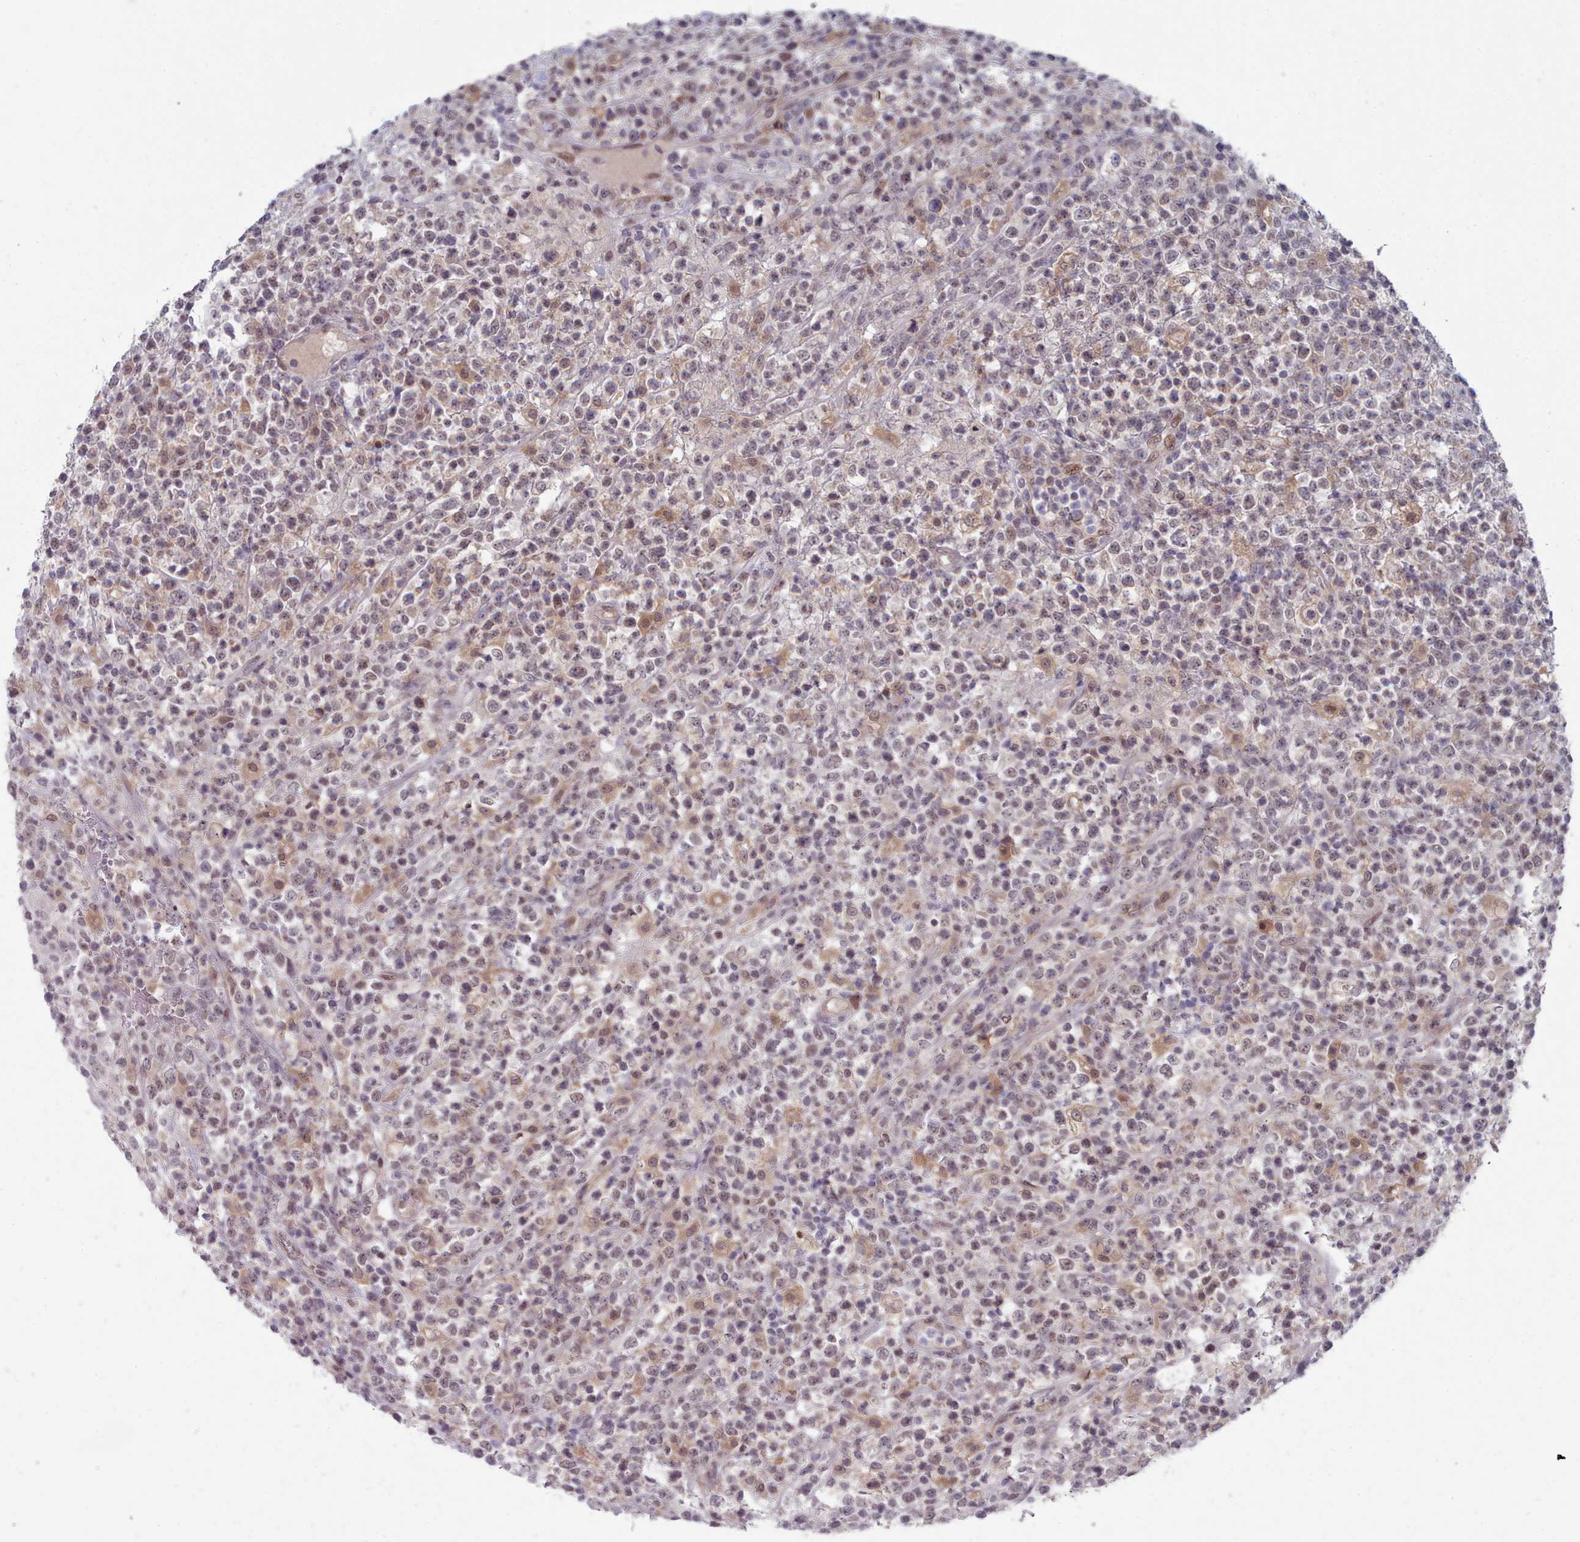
{"staining": {"intensity": "weak", "quantity": "<25%", "location": "nuclear"}, "tissue": "lymphoma", "cell_type": "Tumor cells", "image_type": "cancer", "snomed": [{"axis": "morphology", "description": "Malignant lymphoma, non-Hodgkin's type, High grade"}, {"axis": "topography", "description": "Colon"}], "caption": "Immunohistochemistry of high-grade malignant lymphoma, non-Hodgkin's type exhibits no expression in tumor cells.", "gene": "GINS1", "patient": {"sex": "female", "age": 53}}